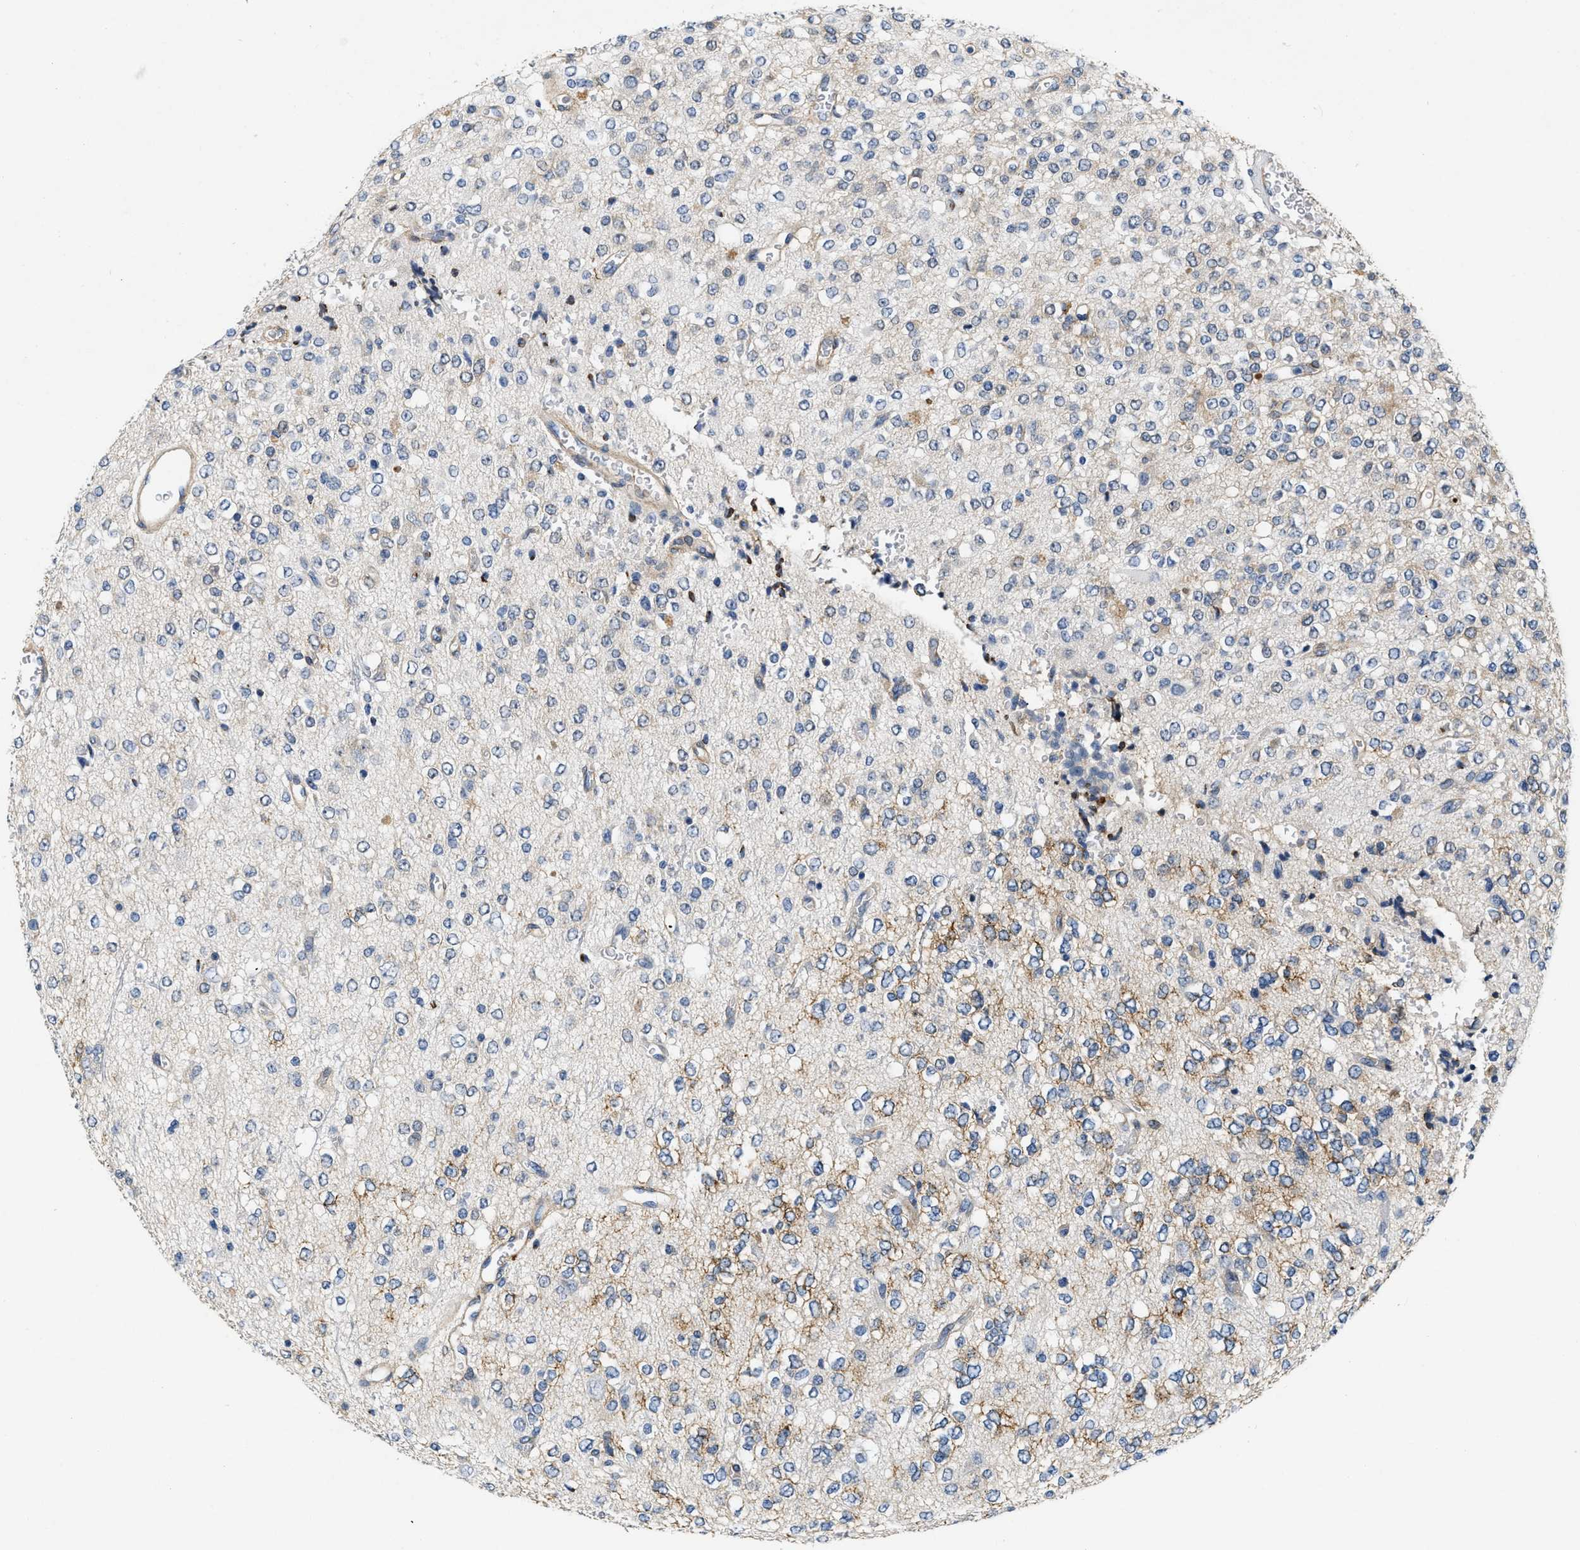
{"staining": {"intensity": "moderate", "quantity": "<25%", "location": "cytoplasmic/membranous"}, "tissue": "glioma", "cell_type": "Tumor cells", "image_type": "cancer", "snomed": [{"axis": "morphology", "description": "Glioma, malignant, Low grade"}, {"axis": "topography", "description": "Brain"}], "caption": "Brown immunohistochemical staining in malignant glioma (low-grade) exhibits moderate cytoplasmic/membranous expression in approximately <25% of tumor cells. The staining is performed using DAB brown chromogen to label protein expression. The nuclei are counter-stained blue using hematoxylin.", "gene": "PDGFRA", "patient": {"sex": "male", "age": 38}}